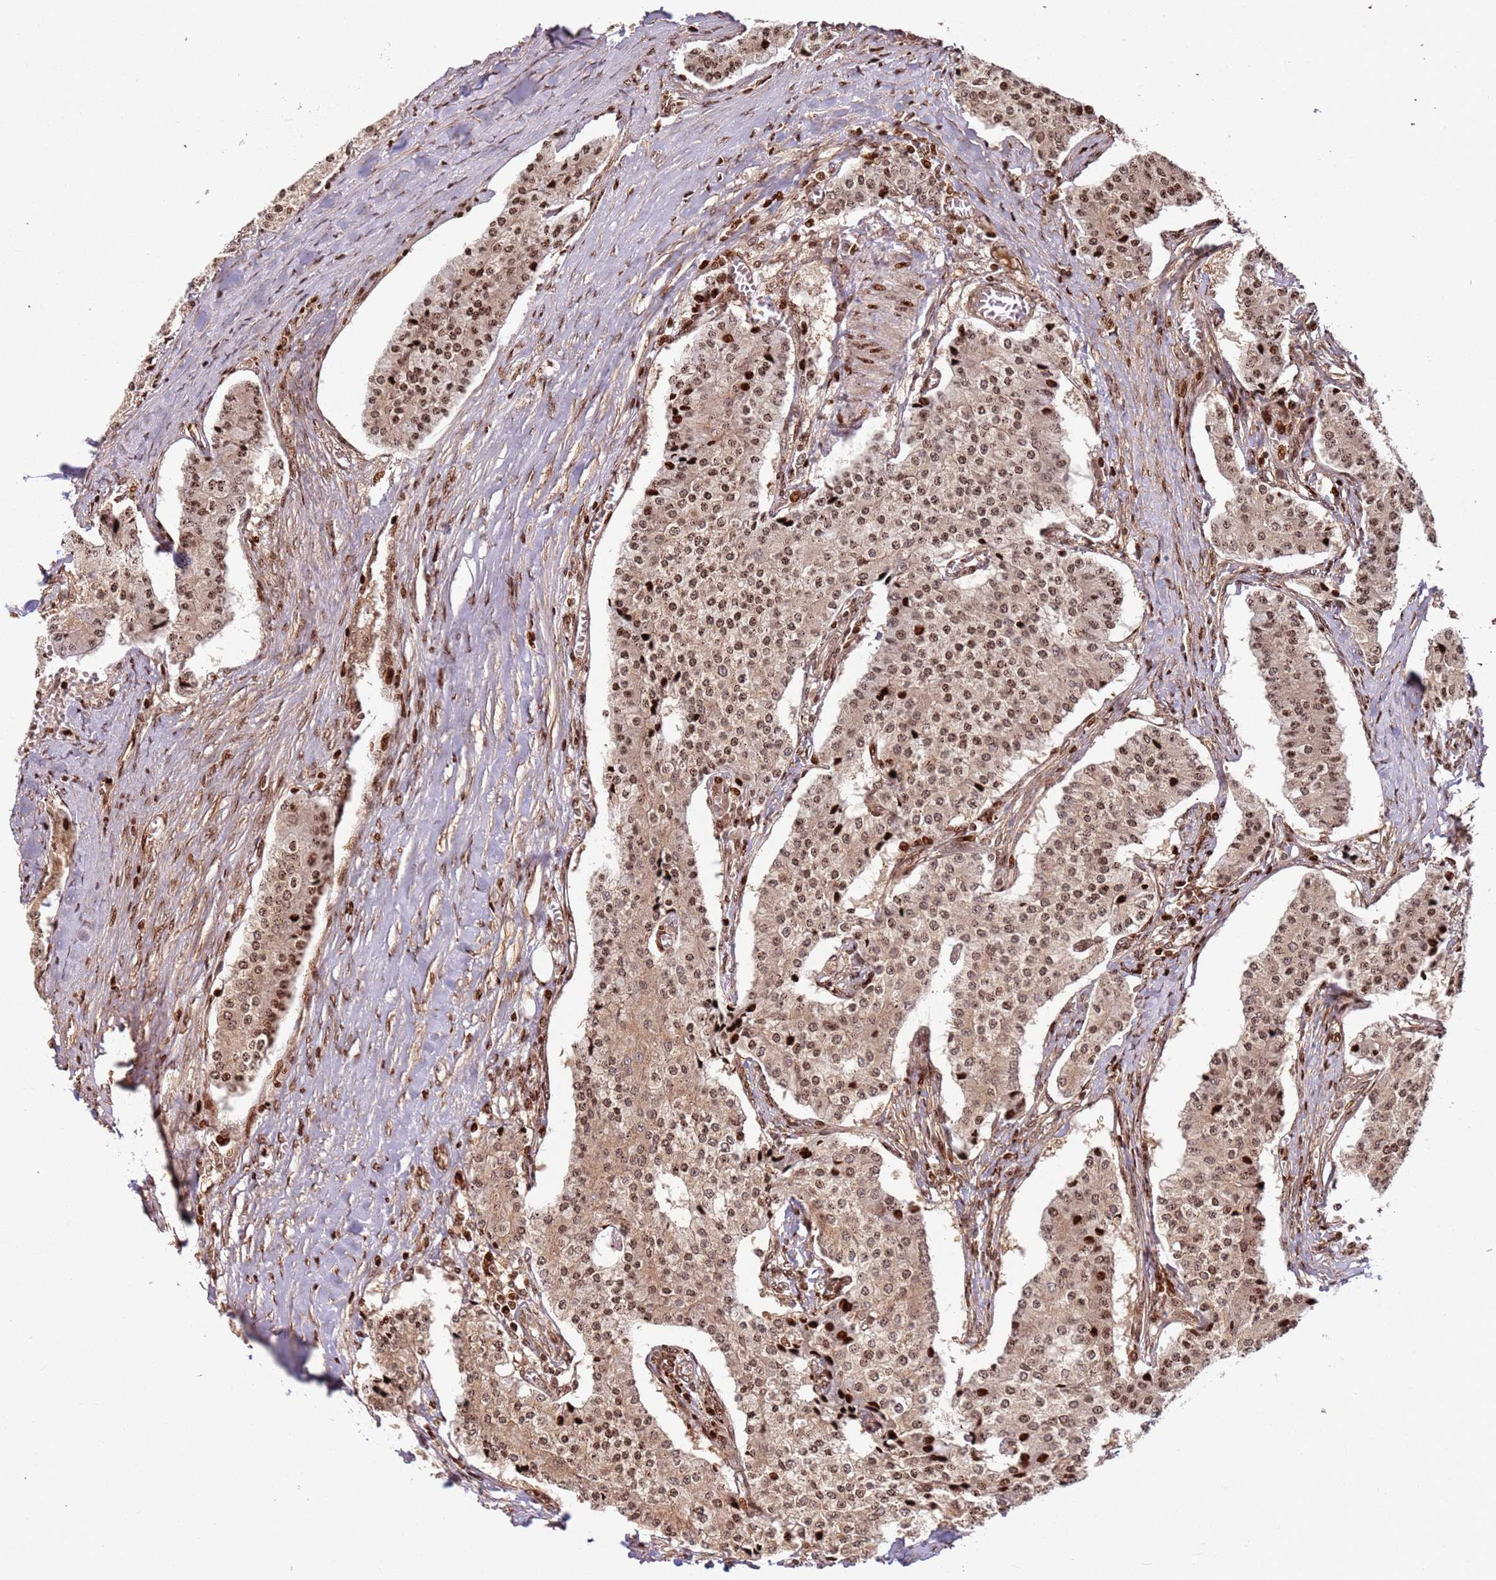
{"staining": {"intensity": "moderate", "quantity": ">75%", "location": "nuclear"}, "tissue": "carcinoid", "cell_type": "Tumor cells", "image_type": "cancer", "snomed": [{"axis": "morphology", "description": "Carcinoid, malignant, NOS"}, {"axis": "topography", "description": "Colon"}], "caption": "Carcinoid (malignant) stained with a brown dye reveals moderate nuclear positive expression in approximately >75% of tumor cells.", "gene": "TMEM233", "patient": {"sex": "female", "age": 52}}